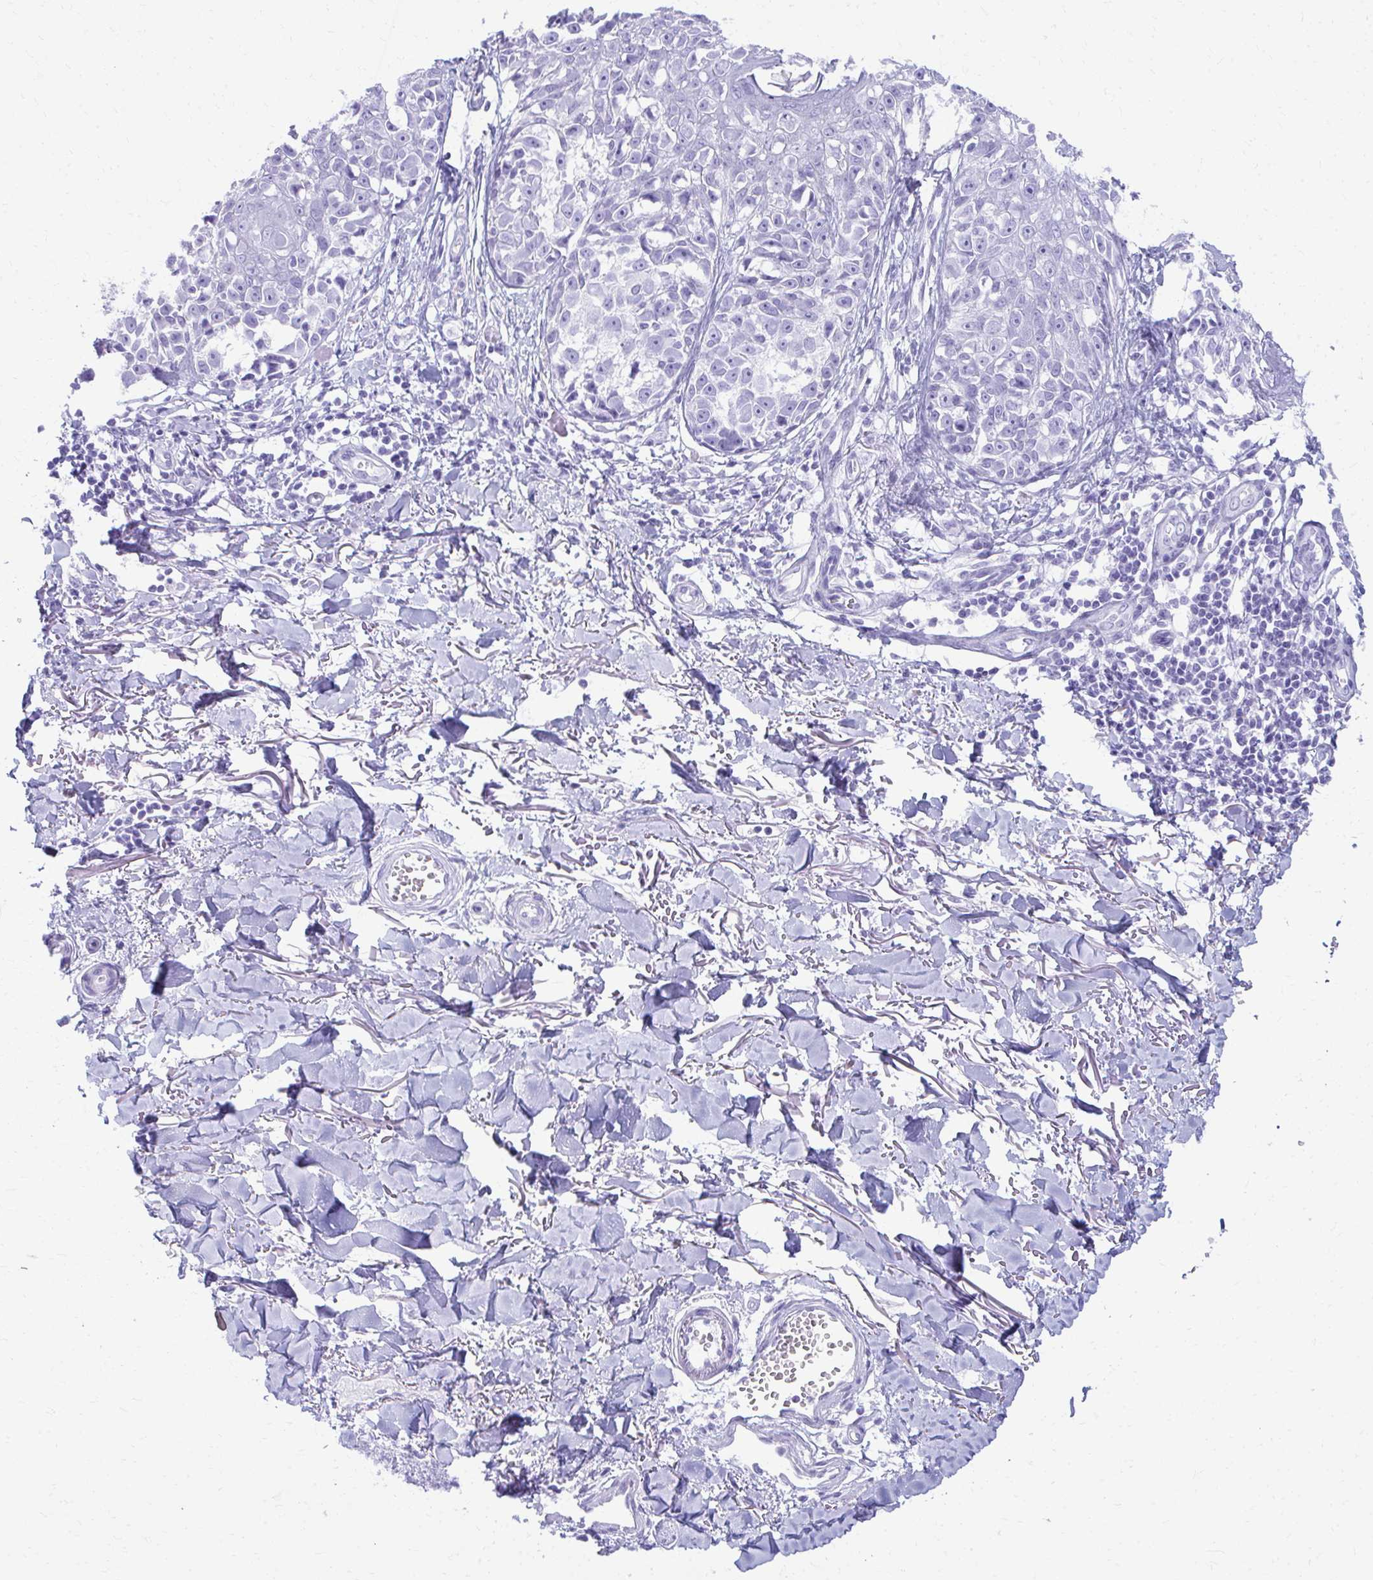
{"staining": {"intensity": "negative", "quantity": "none", "location": "none"}, "tissue": "melanoma", "cell_type": "Tumor cells", "image_type": "cancer", "snomed": [{"axis": "morphology", "description": "Malignant melanoma, NOS"}, {"axis": "topography", "description": "Skin"}], "caption": "Melanoma stained for a protein using IHC shows no staining tumor cells.", "gene": "MAF1", "patient": {"sex": "male", "age": 73}}